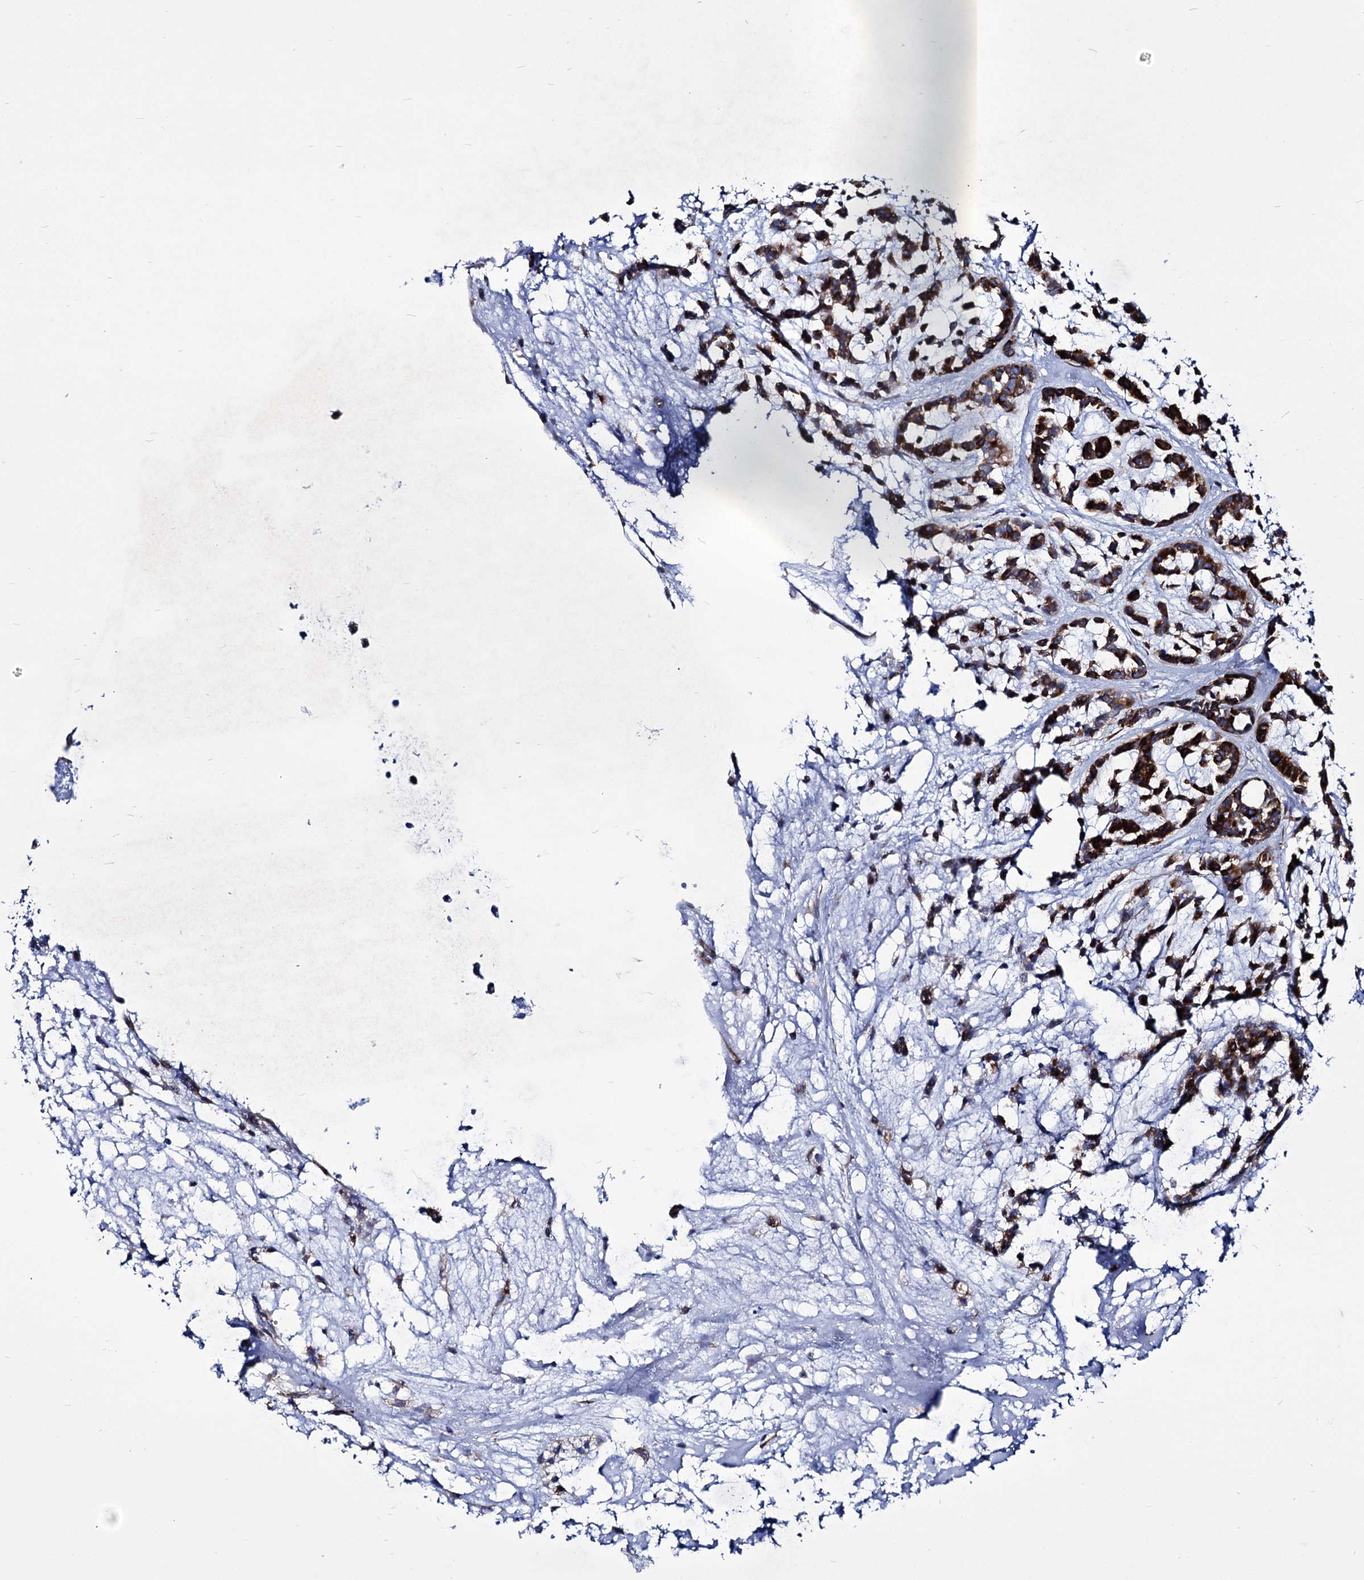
{"staining": {"intensity": "strong", "quantity": ">75%", "location": "cytoplasmic/membranous"}, "tissue": "head and neck cancer", "cell_type": "Tumor cells", "image_type": "cancer", "snomed": [{"axis": "morphology", "description": "Adenocarcinoma, NOS"}, {"axis": "morphology", "description": "Adenoma, NOS"}, {"axis": "topography", "description": "Head-Neck"}], "caption": "Immunohistochemistry histopathology image of head and neck cancer (adenocarcinoma) stained for a protein (brown), which demonstrates high levels of strong cytoplasmic/membranous expression in approximately >75% of tumor cells.", "gene": "AXL", "patient": {"sex": "female", "age": 55}}